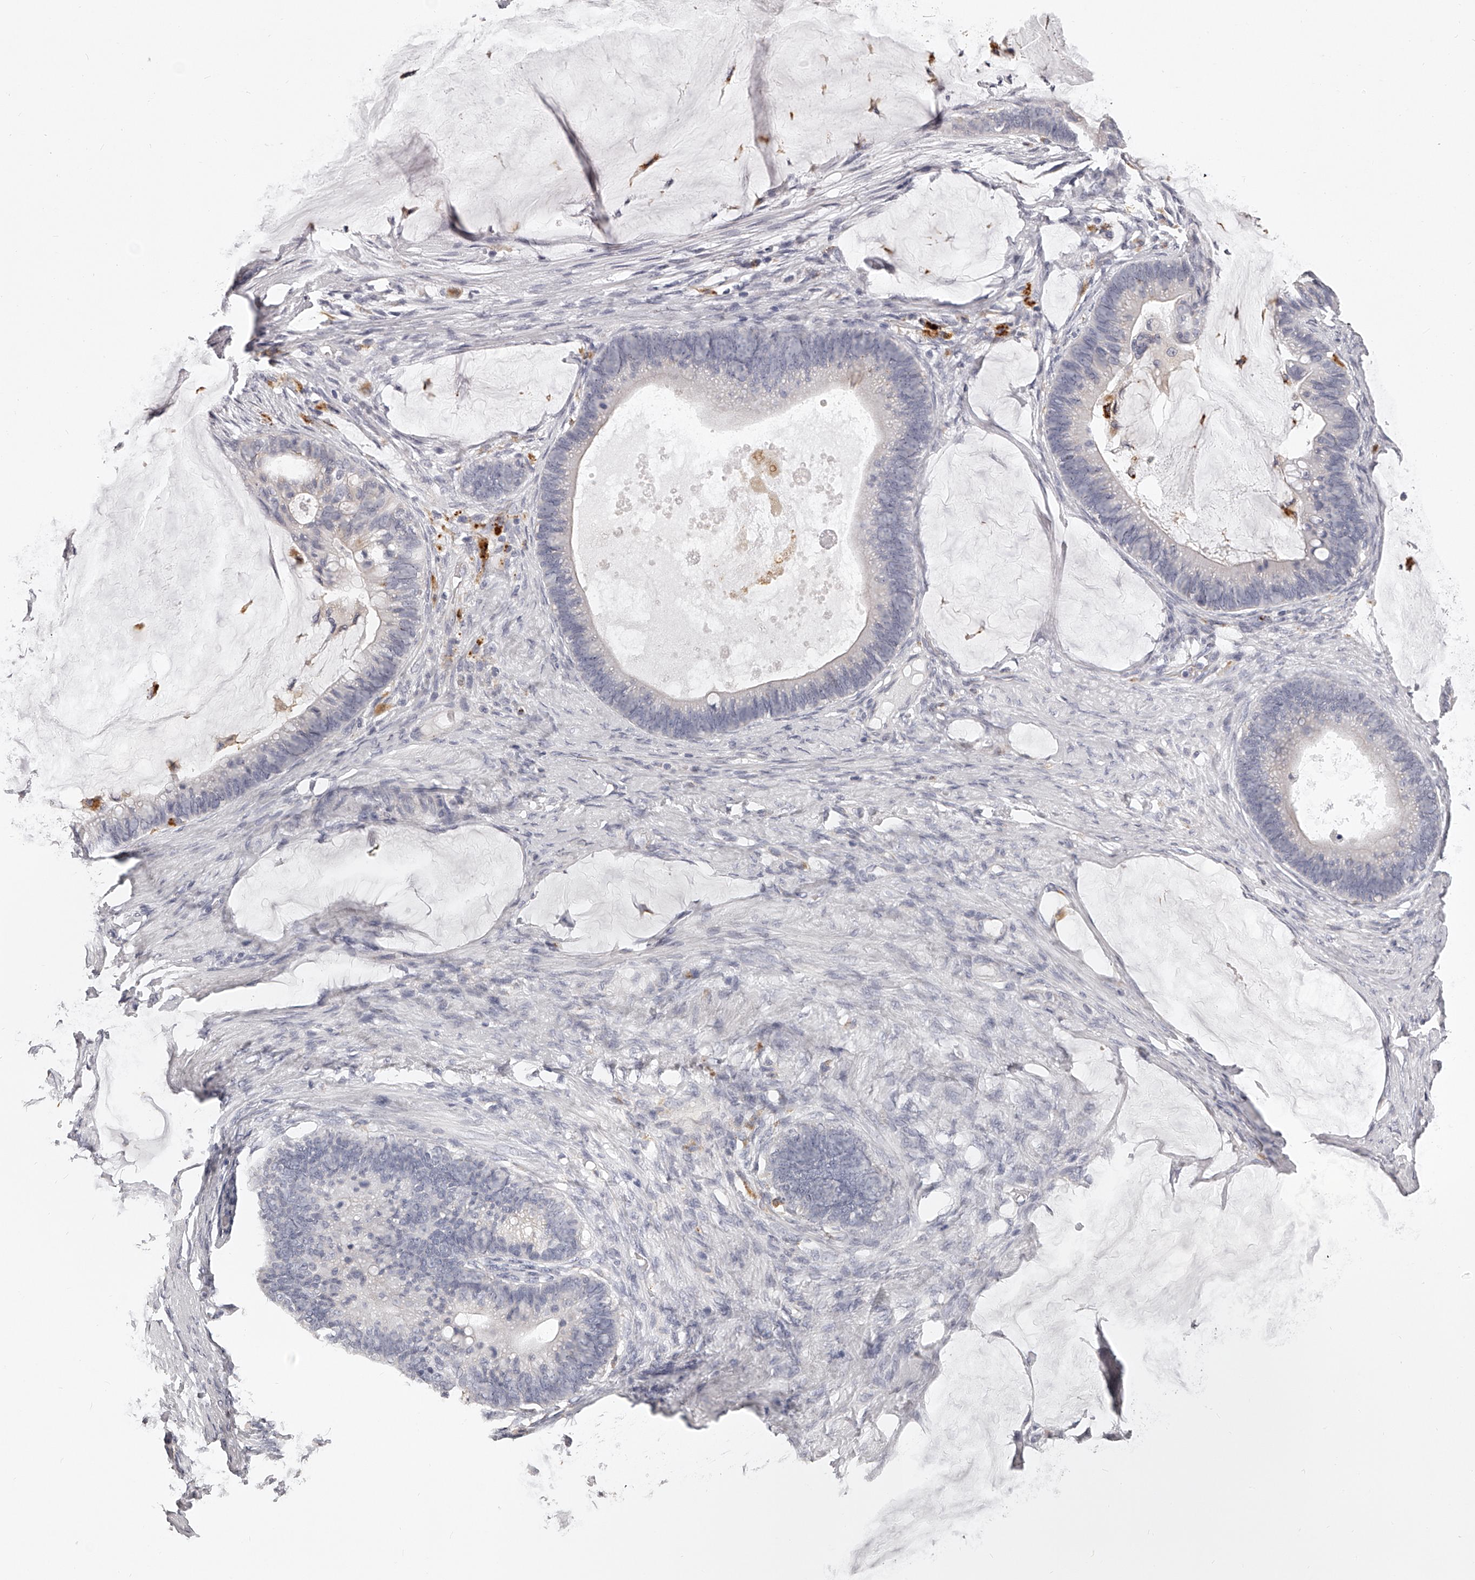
{"staining": {"intensity": "negative", "quantity": "none", "location": "none"}, "tissue": "ovarian cancer", "cell_type": "Tumor cells", "image_type": "cancer", "snomed": [{"axis": "morphology", "description": "Cystadenocarcinoma, mucinous, NOS"}, {"axis": "topography", "description": "Ovary"}], "caption": "This is an immunohistochemistry (IHC) micrograph of ovarian cancer (mucinous cystadenocarcinoma). There is no expression in tumor cells.", "gene": "DMRT1", "patient": {"sex": "female", "age": 61}}